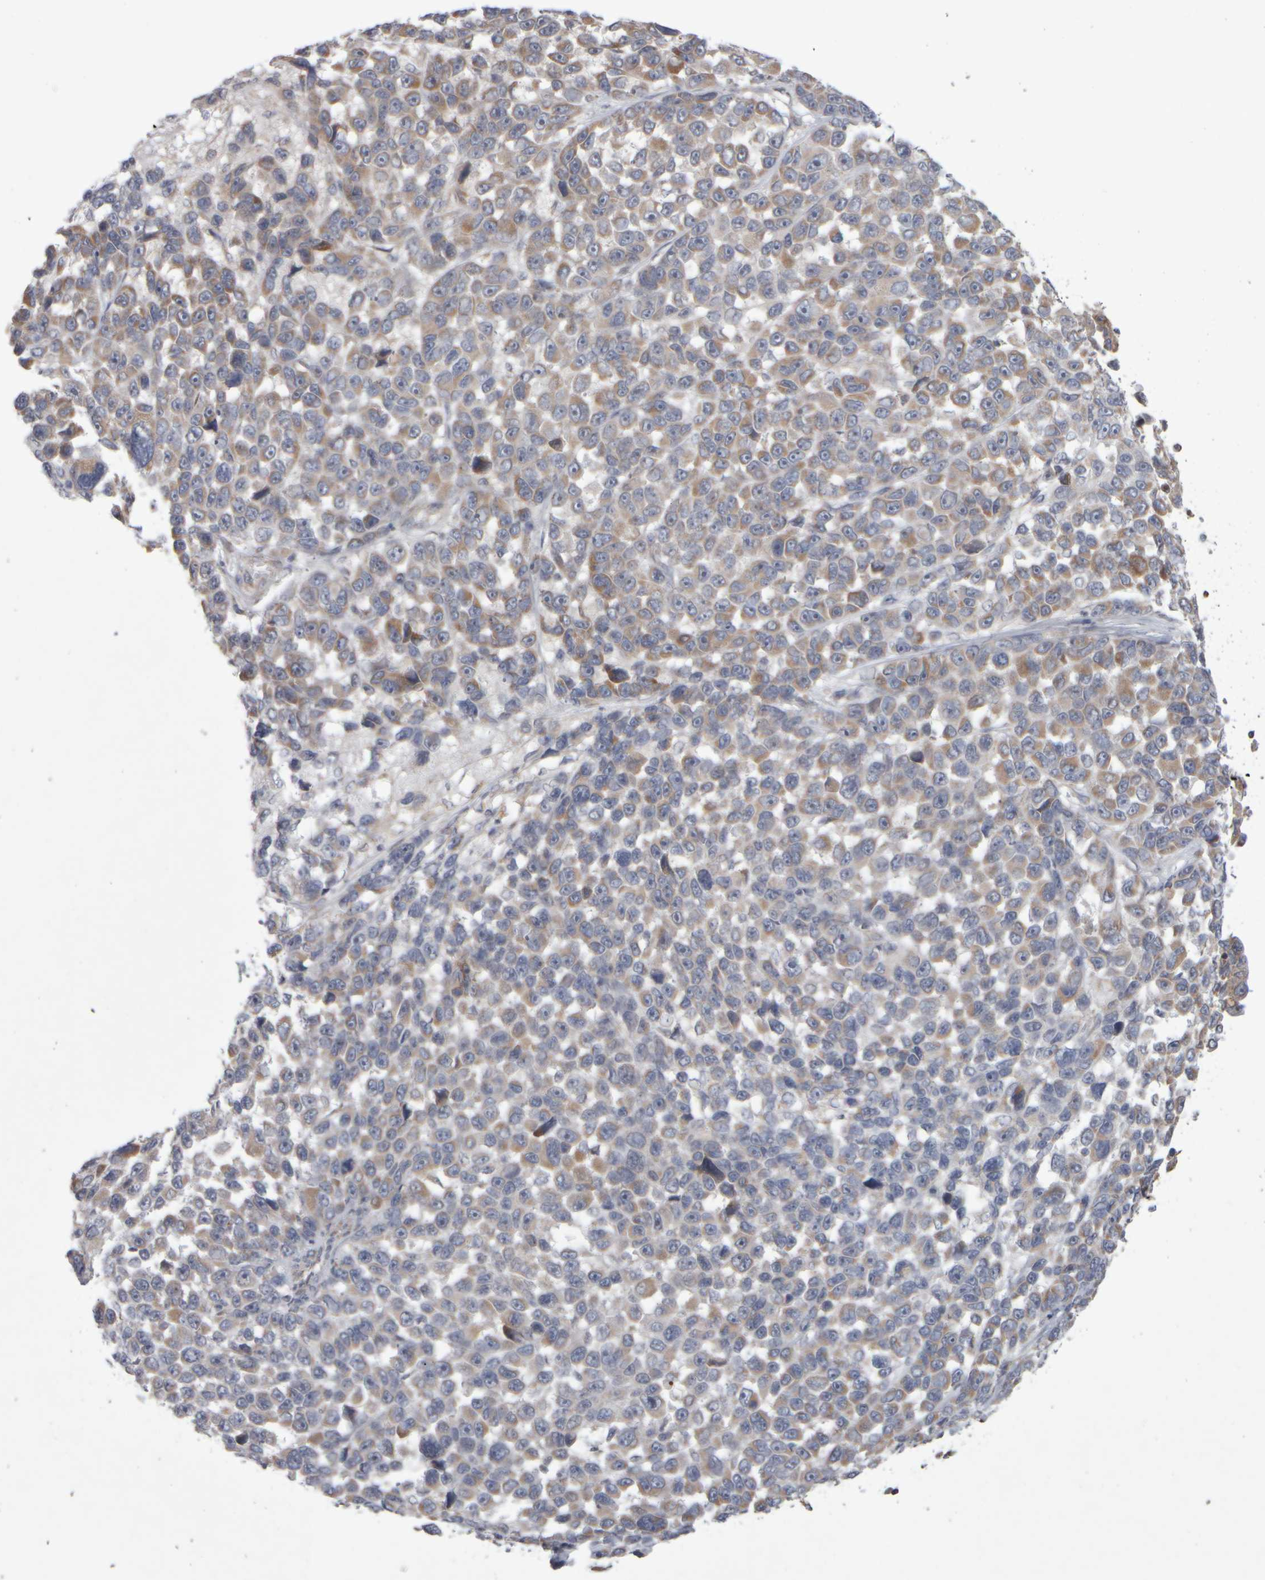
{"staining": {"intensity": "weak", "quantity": ">75%", "location": "cytoplasmic/membranous"}, "tissue": "melanoma", "cell_type": "Tumor cells", "image_type": "cancer", "snomed": [{"axis": "morphology", "description": "Malignant melanoma, NOS"}, {"axis": "topography", "description": "Skin"}], "caption": "High-power microscopy captured an IHC micrograph of malignant melanoma, revealing weak cytoplasmic/membranous positivity in approximately >75% of tumor cells.", "gene": "SCO1", "patient": {"sex": "male", "age": 53}}